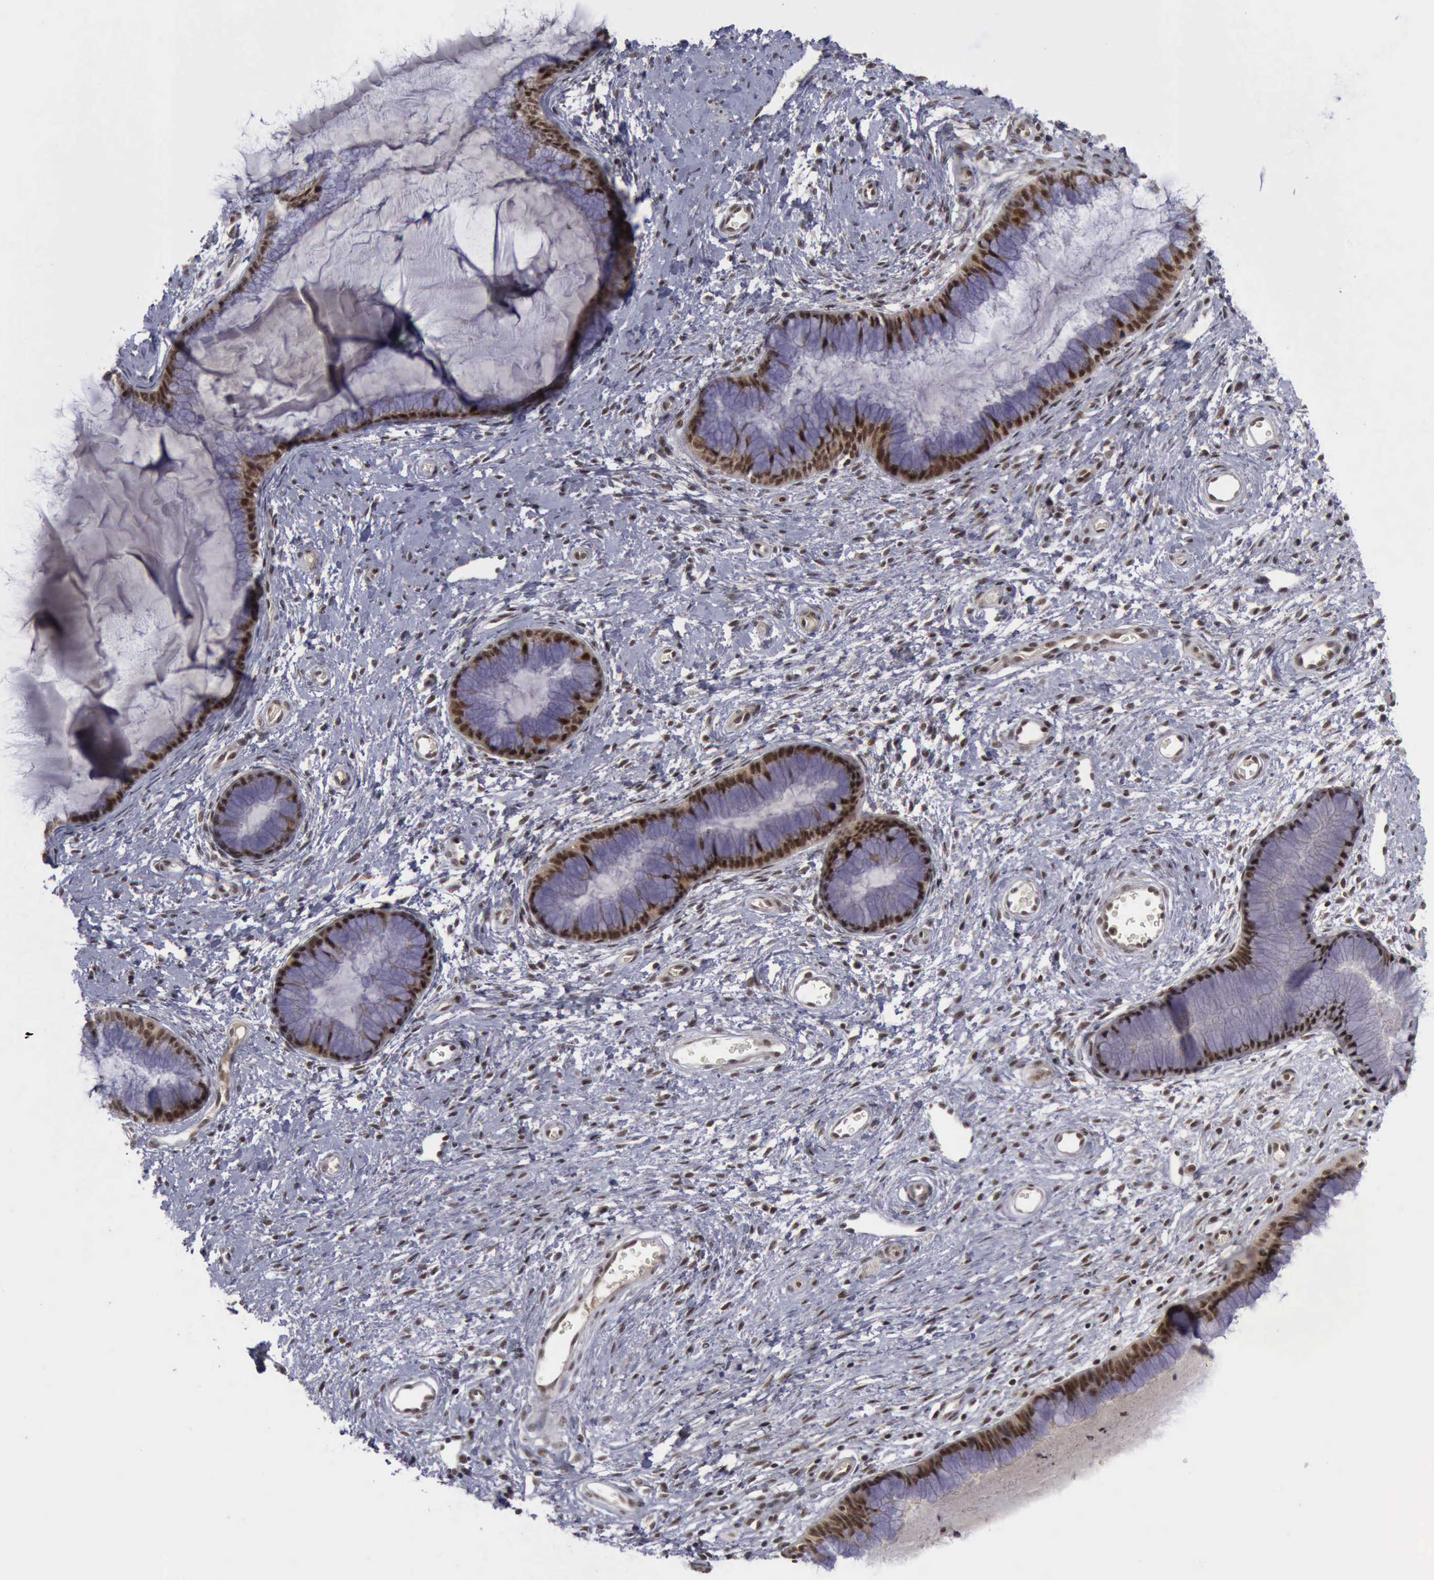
{"staining": {"intensity": "strong", "quantity": ">75%", "location": "cytoplasmic/membranous,nuclear"}, "tissue": "cervix", "cell_type": "Glandular cells", "image_type": "normal", "snomed": [{"axis": "morphology", "description": "Normal tissue, NOS"}, {"axis": "topography", "description": "Cervix"}], "caption": "Protein staining of normal cervix displays strong cytoplasmic/membranous,nuclear expression in about >75% of glandular cells.", "gene": "ATM", "patient": {"sex": "female", "age": 27}}